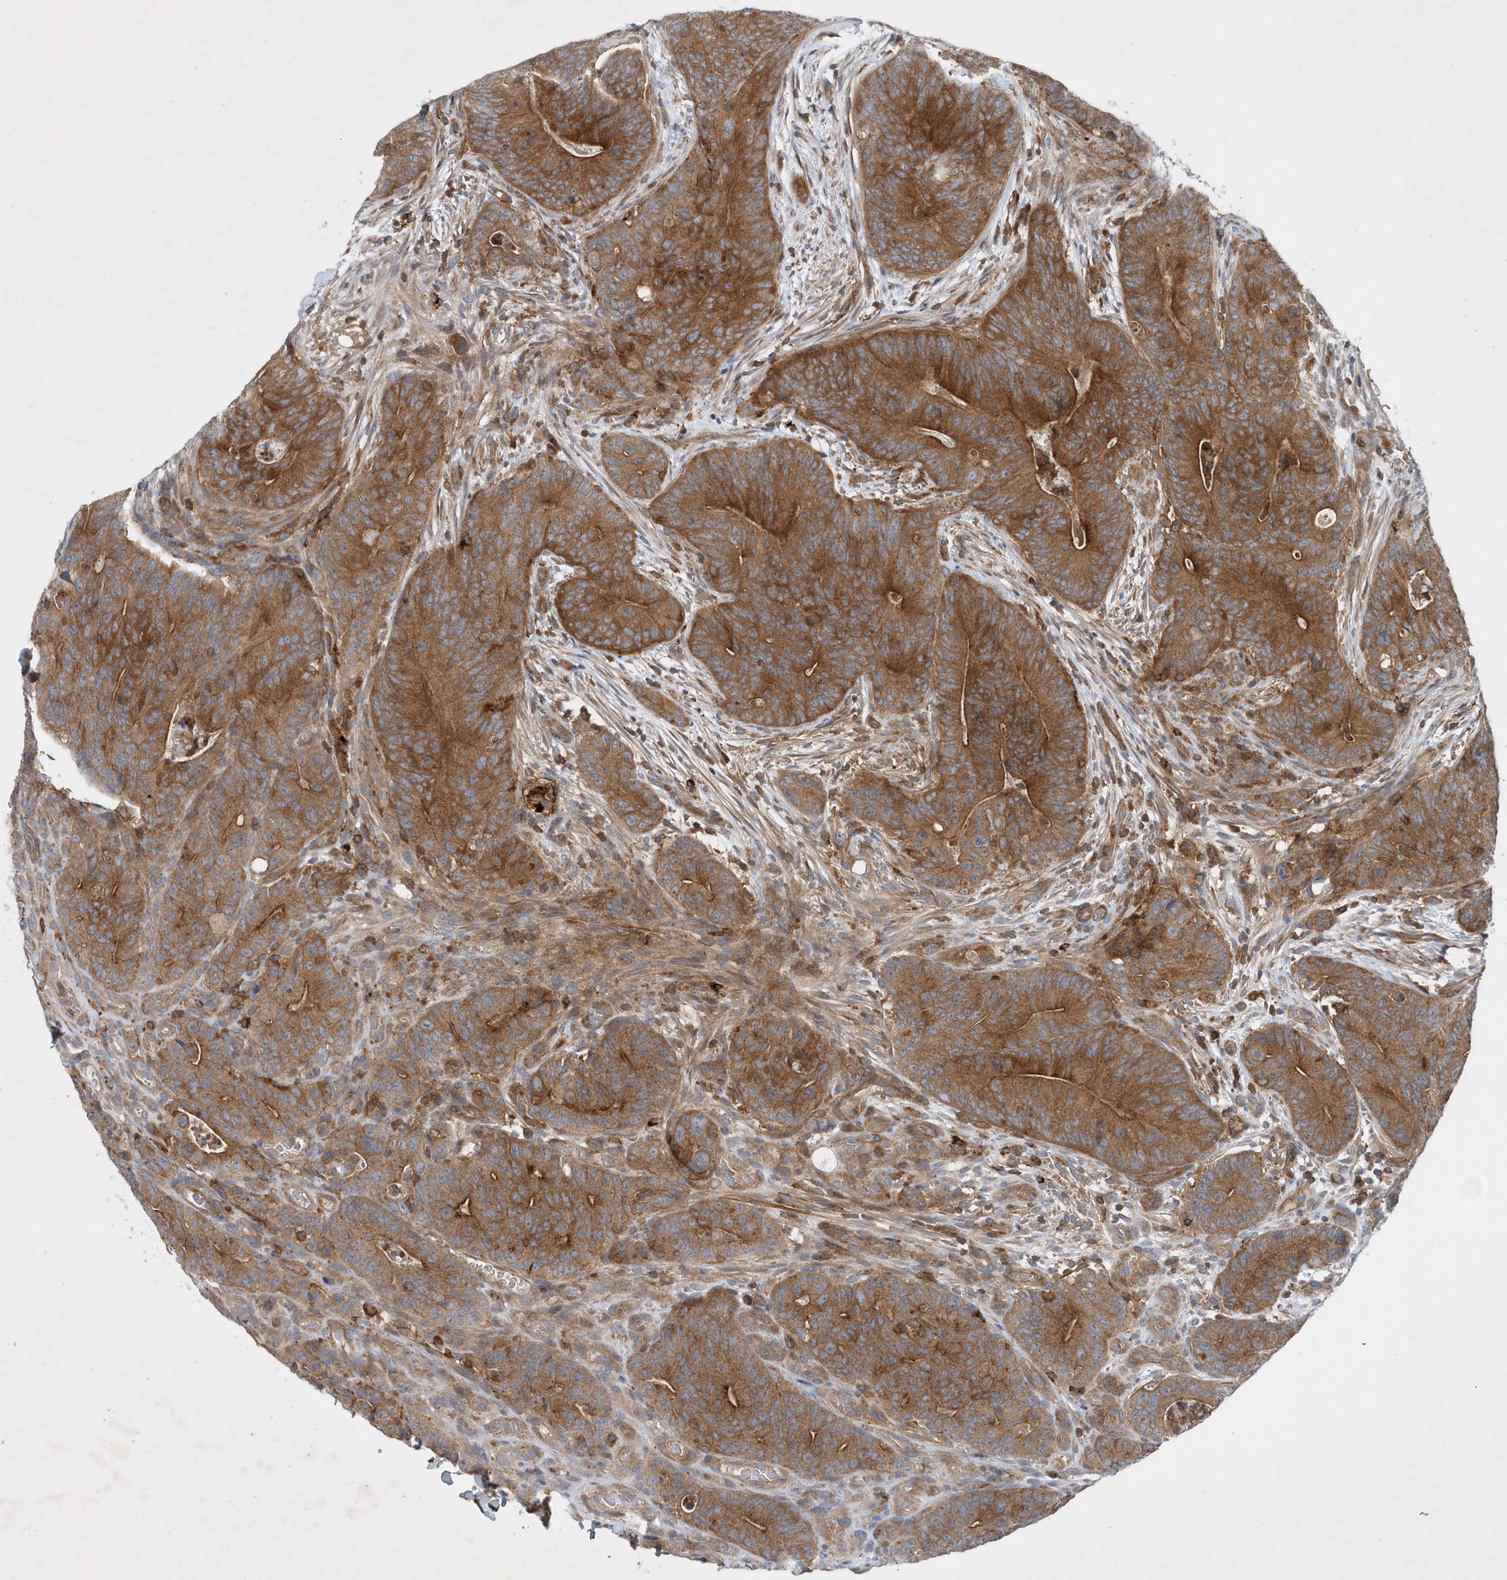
{"staining": {"intensity": "moderate", "quantity": ">75%", "location": "cytoplasmic/membranous"}, "tissue": "colorectal cancer", "cell_type": "Tumor cells", "image_type": "cancer", "snomed": [{"axis": "morphology", "description": "Normal tissue, NOS"}, {"axis": "topography", "description": "Colon"}], "caption": "IHC image of neoplastic tissue: colorectal cancer stained using immunohistochemistry (IHC) demonstrates medium levels of moderate protein expression localized specifically in the cytoplasmic/membranous of tumor cells, appearing as a cytoplasmic/membranous brown color.", "gene": "P2RY10", "patient": {"sex": "female", "age": 82}}